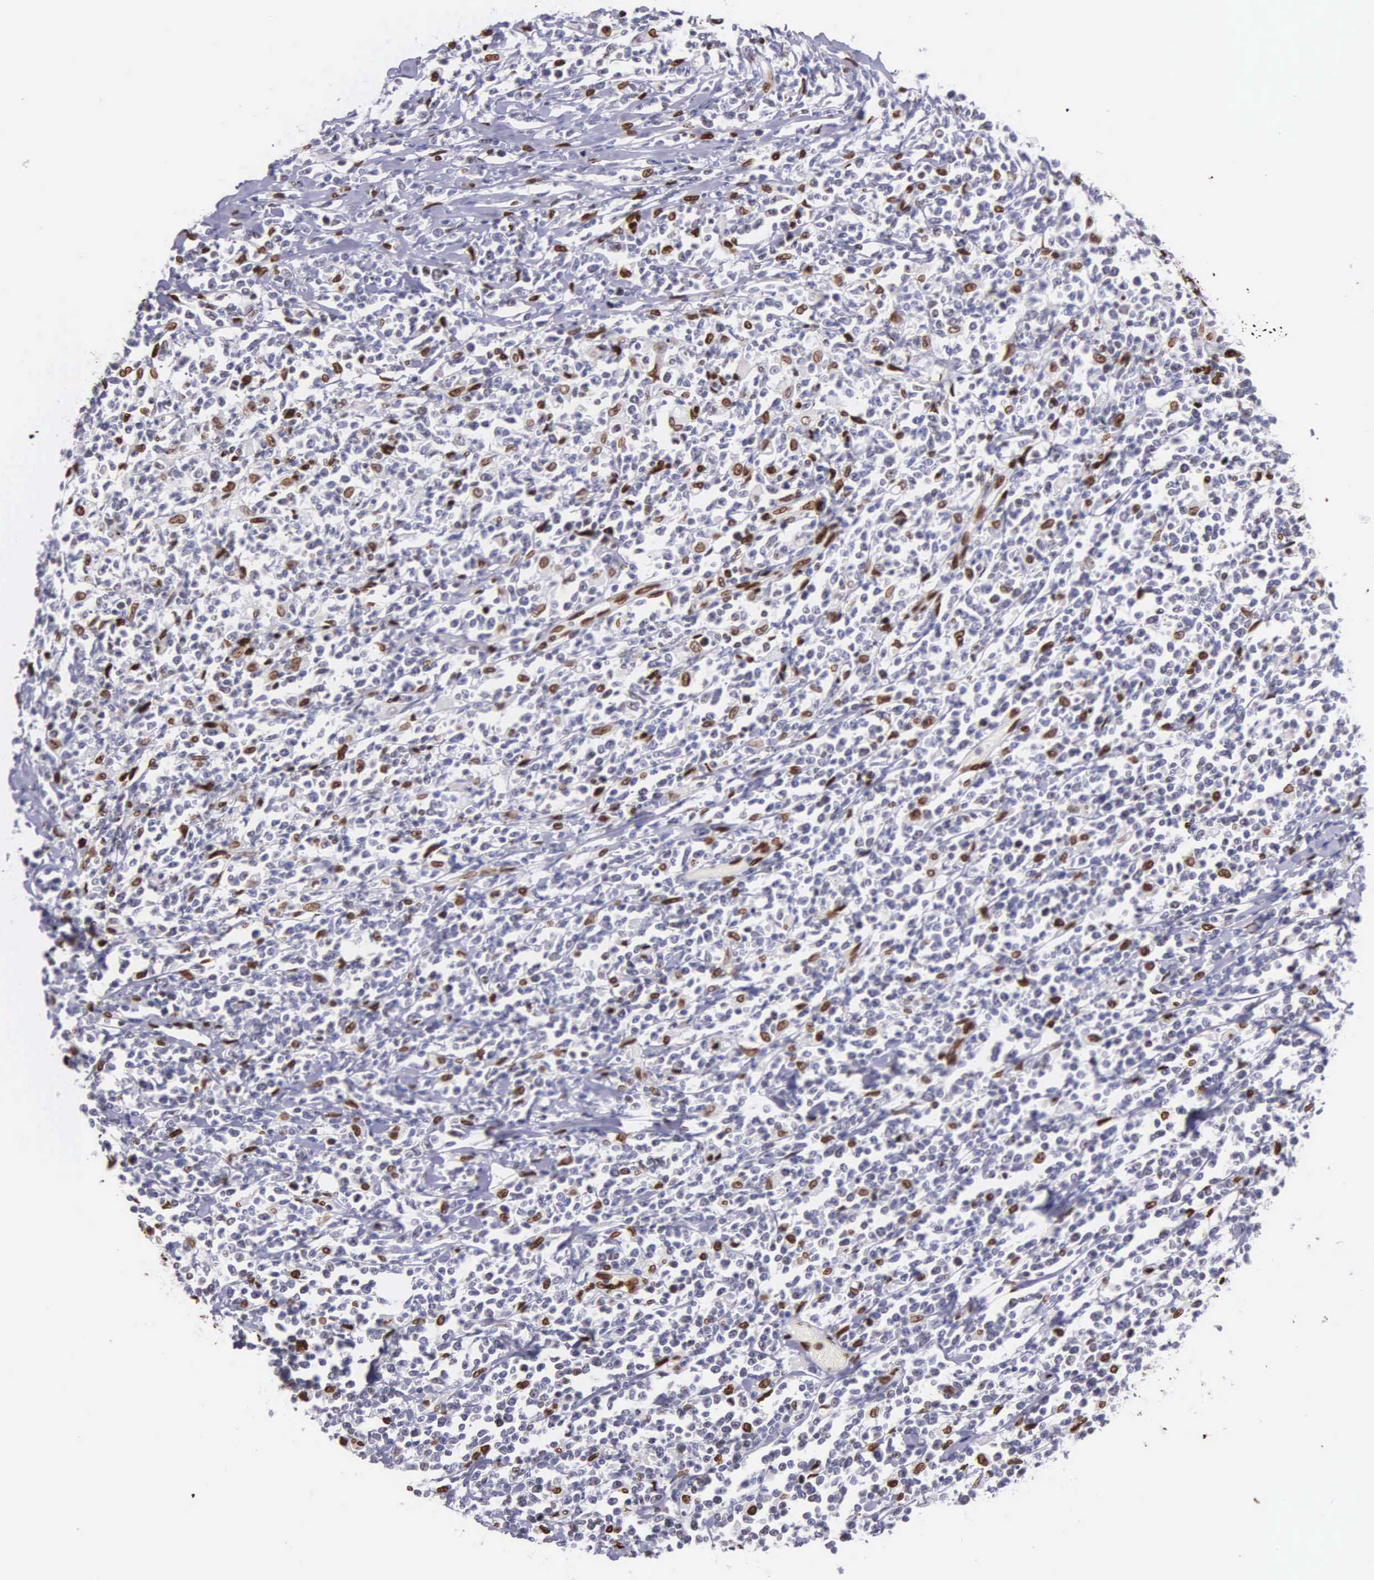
{"staining": {"intensity": "strong", "quantity": "<25%", "location": "nuclear"}, "tissue": "lymphoma", "cell_type": "Tumor cells", "image_type": "cancer", "snomed": [{"axis": "morphology", "description": "Malignant lymphoma, non-Hodgkin's type, High grade"}, {"axis": "topography", "description": "Colon"}], "caption": "Immunohistochemistry of lymphoma reveals medium levels of strong nuclear expression in approximately <25% of tumor cells.", "gene": "H1-0", "patient": {"sex": "male", "age": 82}}